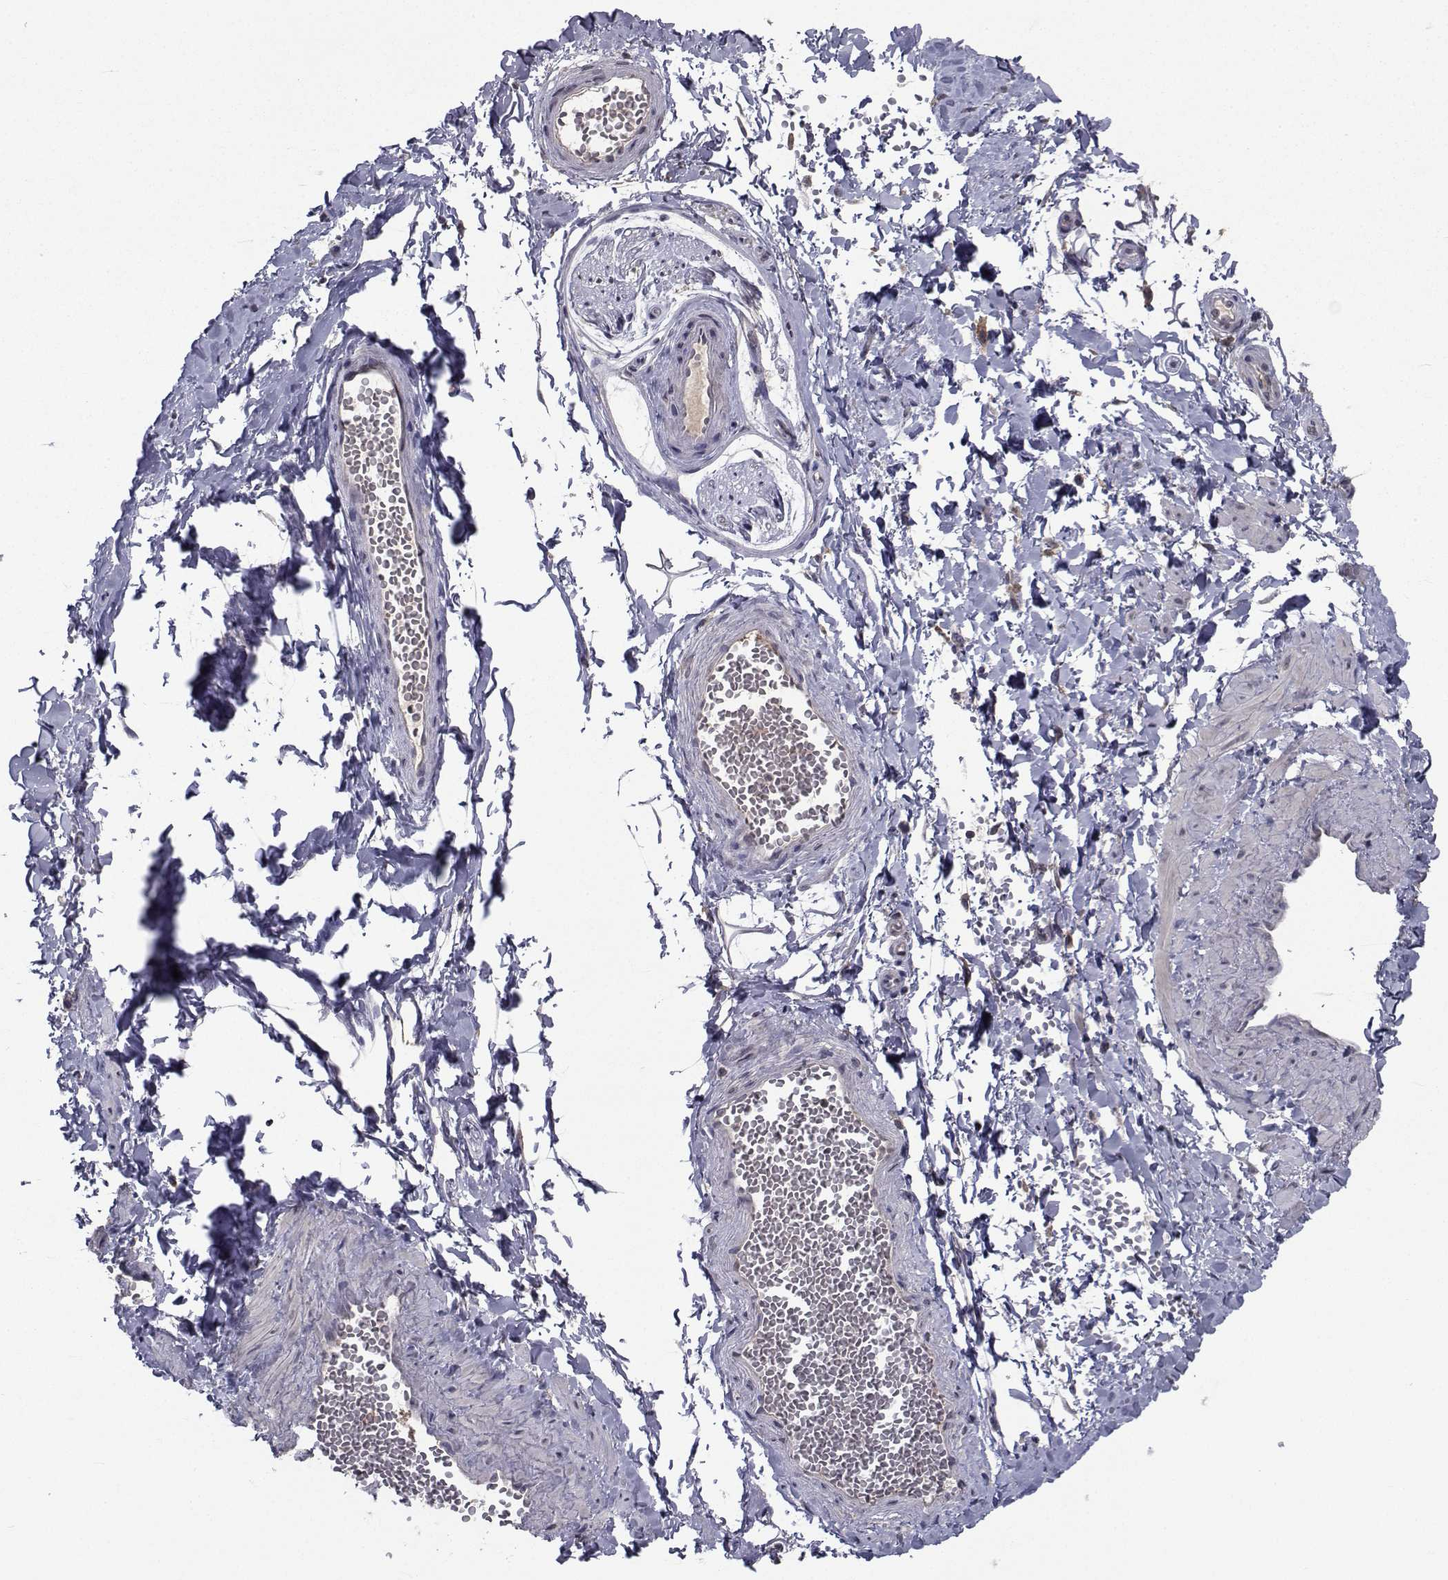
{"staining": {"intensity": "negative", "quantity": "none", "location": "none"}, "tissue": "adipose tissue", "cell_type": "Adipocytes", "image_type": "normal", "snomed": [{"axis": "morphology", "description": "Normal tissue, NOS"}, {"axis": "topography", "description": "Smooth muscle"}, {"axis": "topography", "description": "Peripheral nerve tissue"}], "caption": "DAB (3,3'-diaminobenzidine) immunohistochemical staining of benign human adipose tissue shows no significant expression in adipocytes.", "gene": "CYP2S1", "patient": {"sex": "male", "age": 22}}